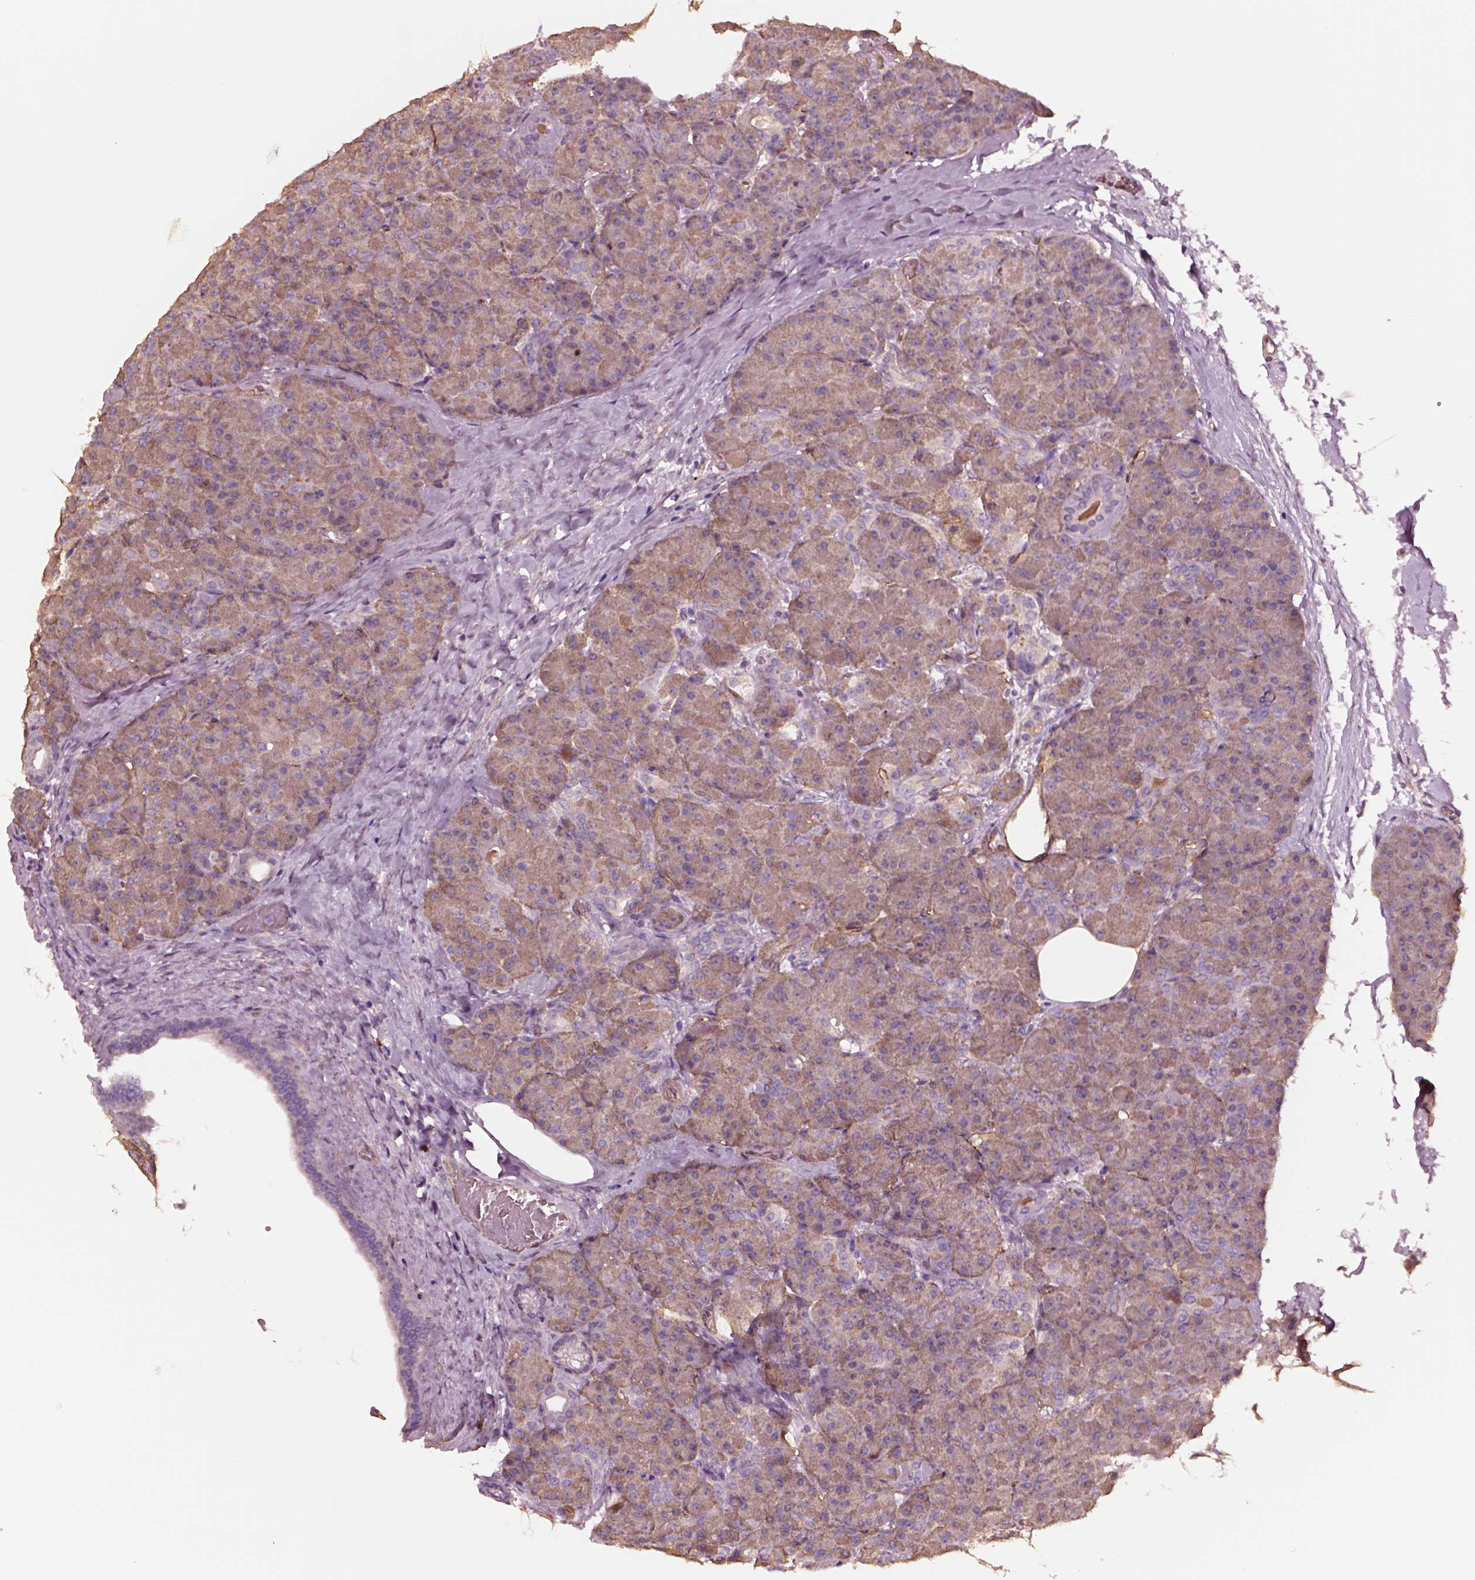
{"staining": {"intensity": "weak", "quantity": ">75%", "location": "cytoplasmic/membranous"}, "tissue": "pancreas", "cell_type": "Exocrine glandular cells", "image_type": "normal", "snomed": [{"axis": "morphology", "description": "Normal tissue, NOS"}, {"axis": "topography", "description": "Pancreas"}], "caption": "Immunohistochemistry (DAB) staining of benign human pancreas demonstrates weak cytoplasmic/membranous protein expression in about >75% of exocrine glandular cells.", "gene": "HTR1B", "patient": {"sex": "male", "age": 57}}